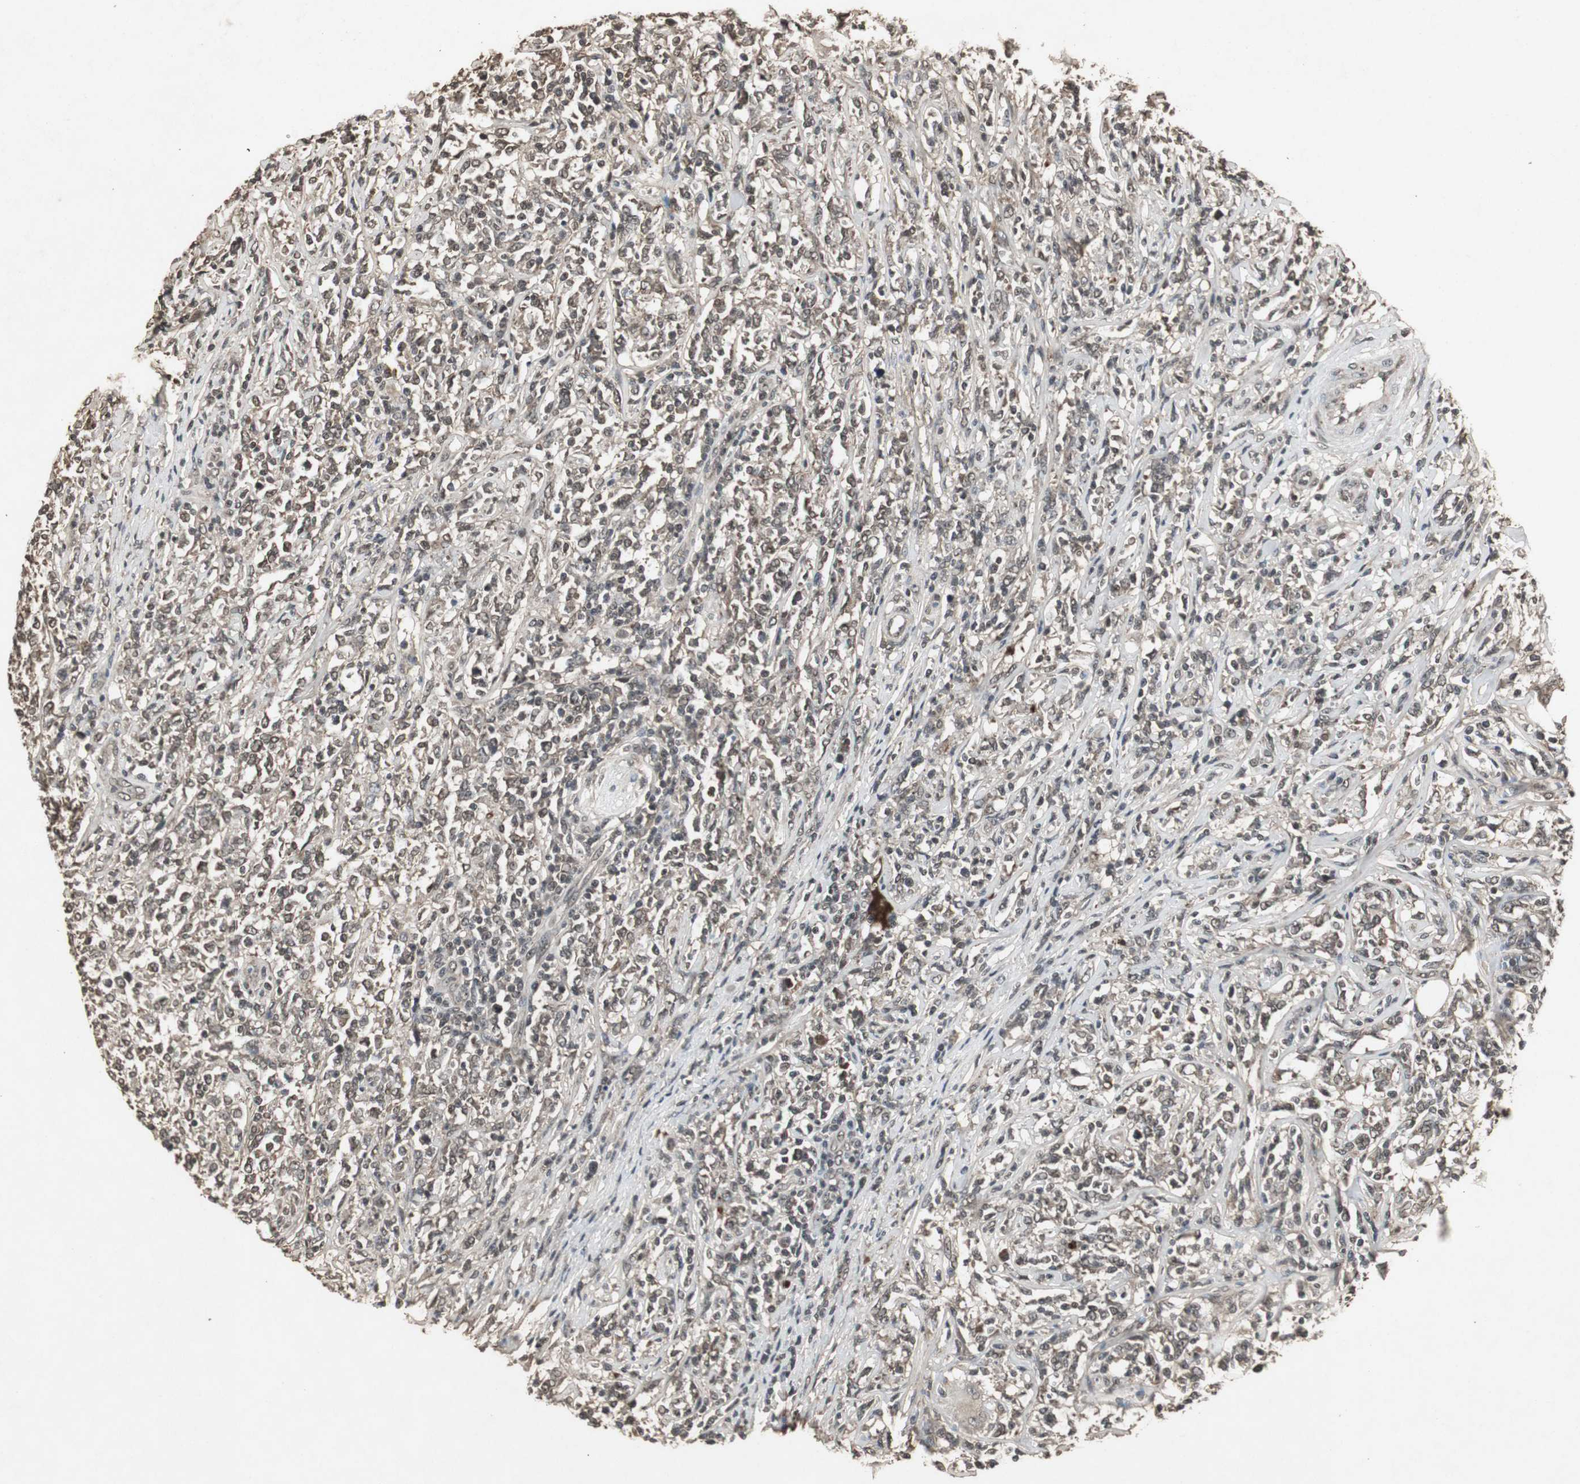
{"staining": {"intensity": "moderate", "quantity": ">75%", "location": "cytoplasmic/membranous,nuclear"}, "tissue": "lymphoma", "cell_type": "Tumor cells", "image_type": "cancer", "snomed": [{"axis": "morphology", "description": "Malignant lymphoma, non-Hodgkin's type, High grade"}, {"axis": "topography", "description": "Lymph node"}], "caption": "Protein expression analysis of lymphoma displays moderate cytoplasmic/membranous and nuclear positivity in about >75% of tumor cells.", "gene": "EMX1", "patient": {"sex": "female", "age": 84}}